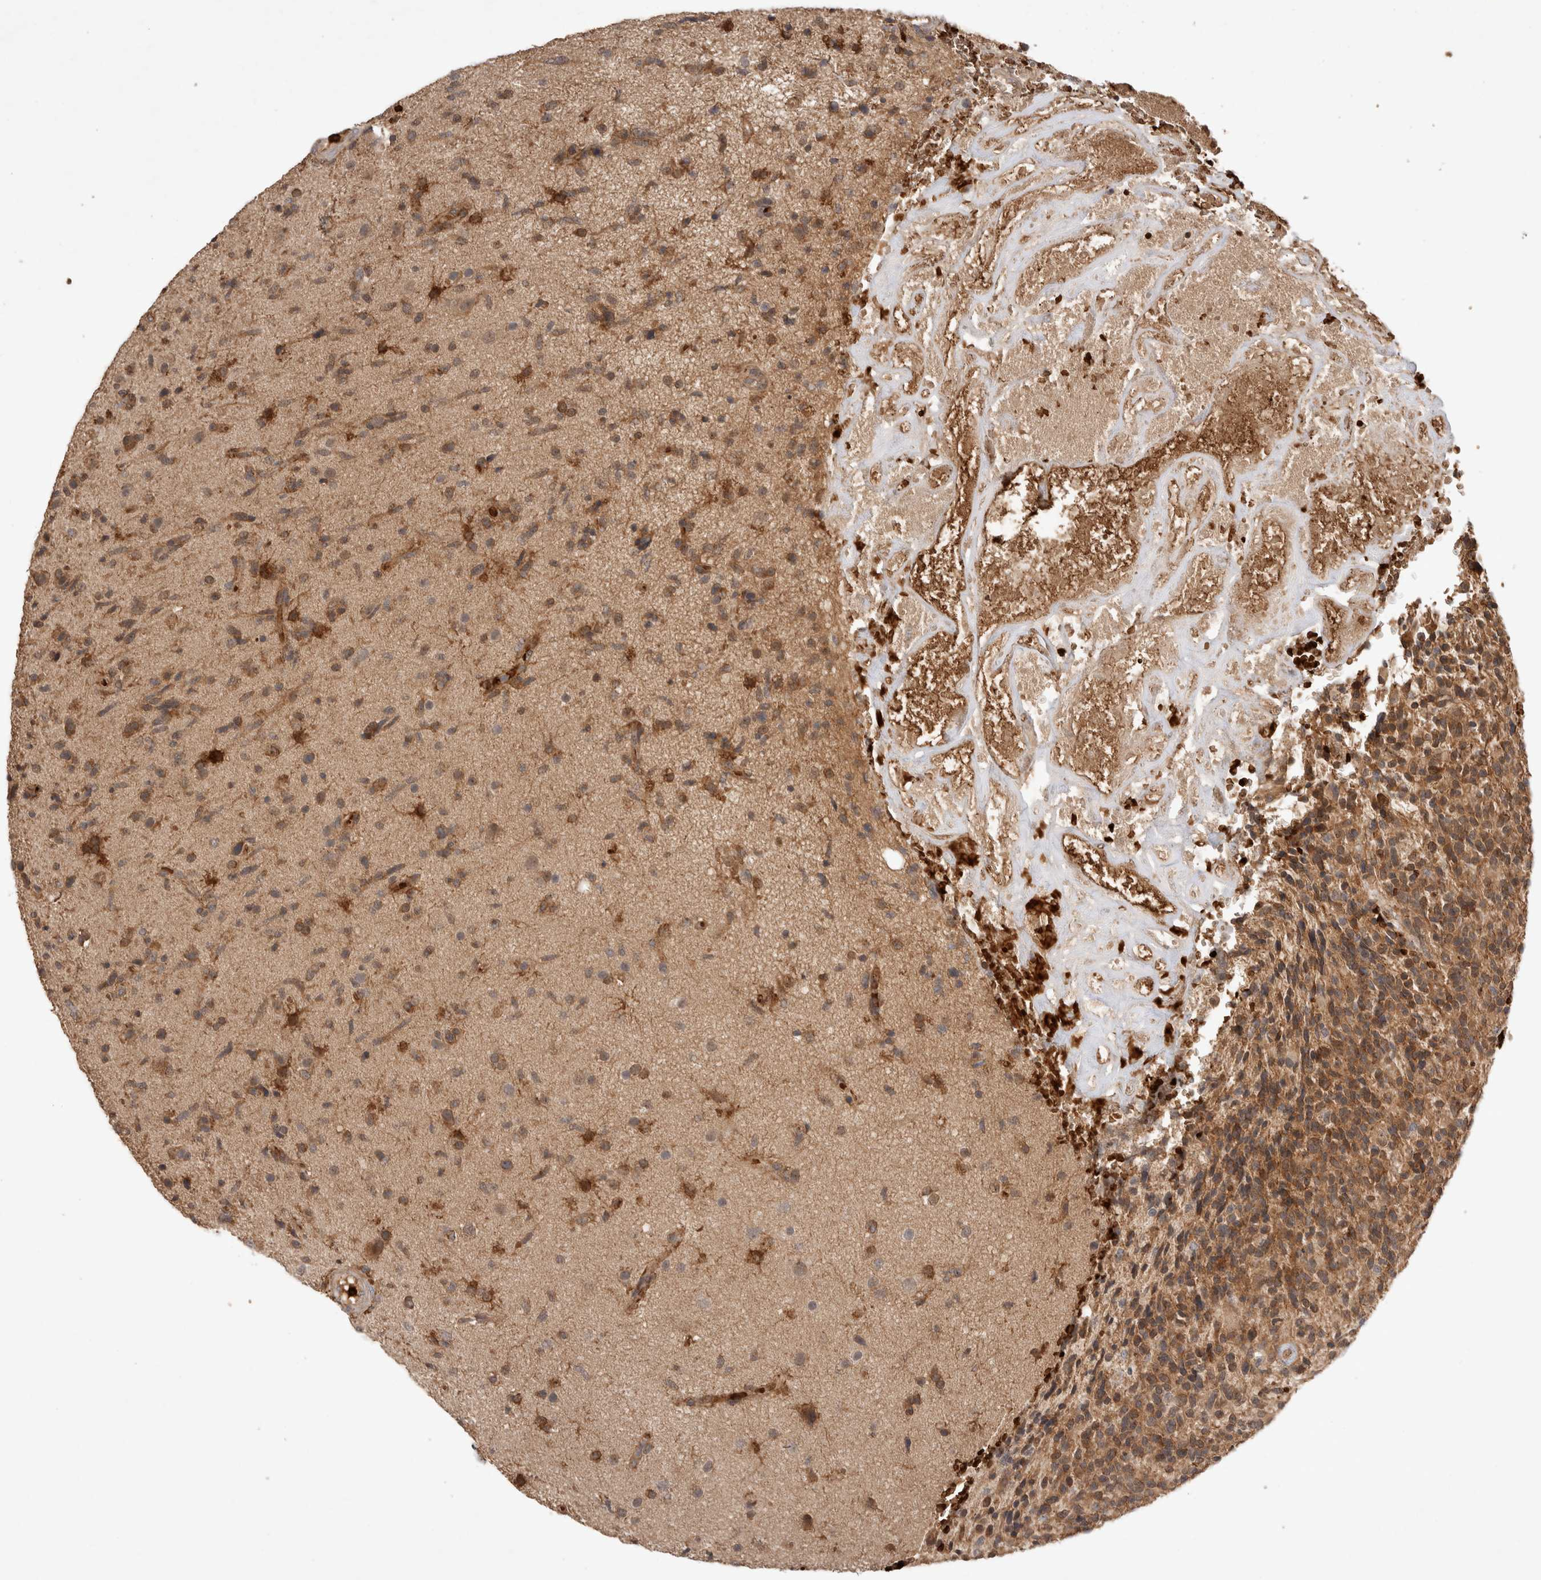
{"staining": {"intensity": "moderate", "quantity": ">75%", "location": "cytoplasmic/membranous"}, "tissue": "glioma", "cell_type": "Tumor cells", "image_type": "cancer", "snomed": [{"axis": "morphology", "description": "Glioma, malignant, High grade"}, {"axis": "topography", "description": "Brain"}], "caption": "Immunohistochemistry (DAB (3,3'-diaminobenzidine)) staining of malignant high-grade glioma shows moderate cytoplasmic/membranous protein expression in approximately >75% of tumor cells. Nuclei are stained in blue.", "gene": "FAM221A", "patient": {"sex": "male", "age": 72}}